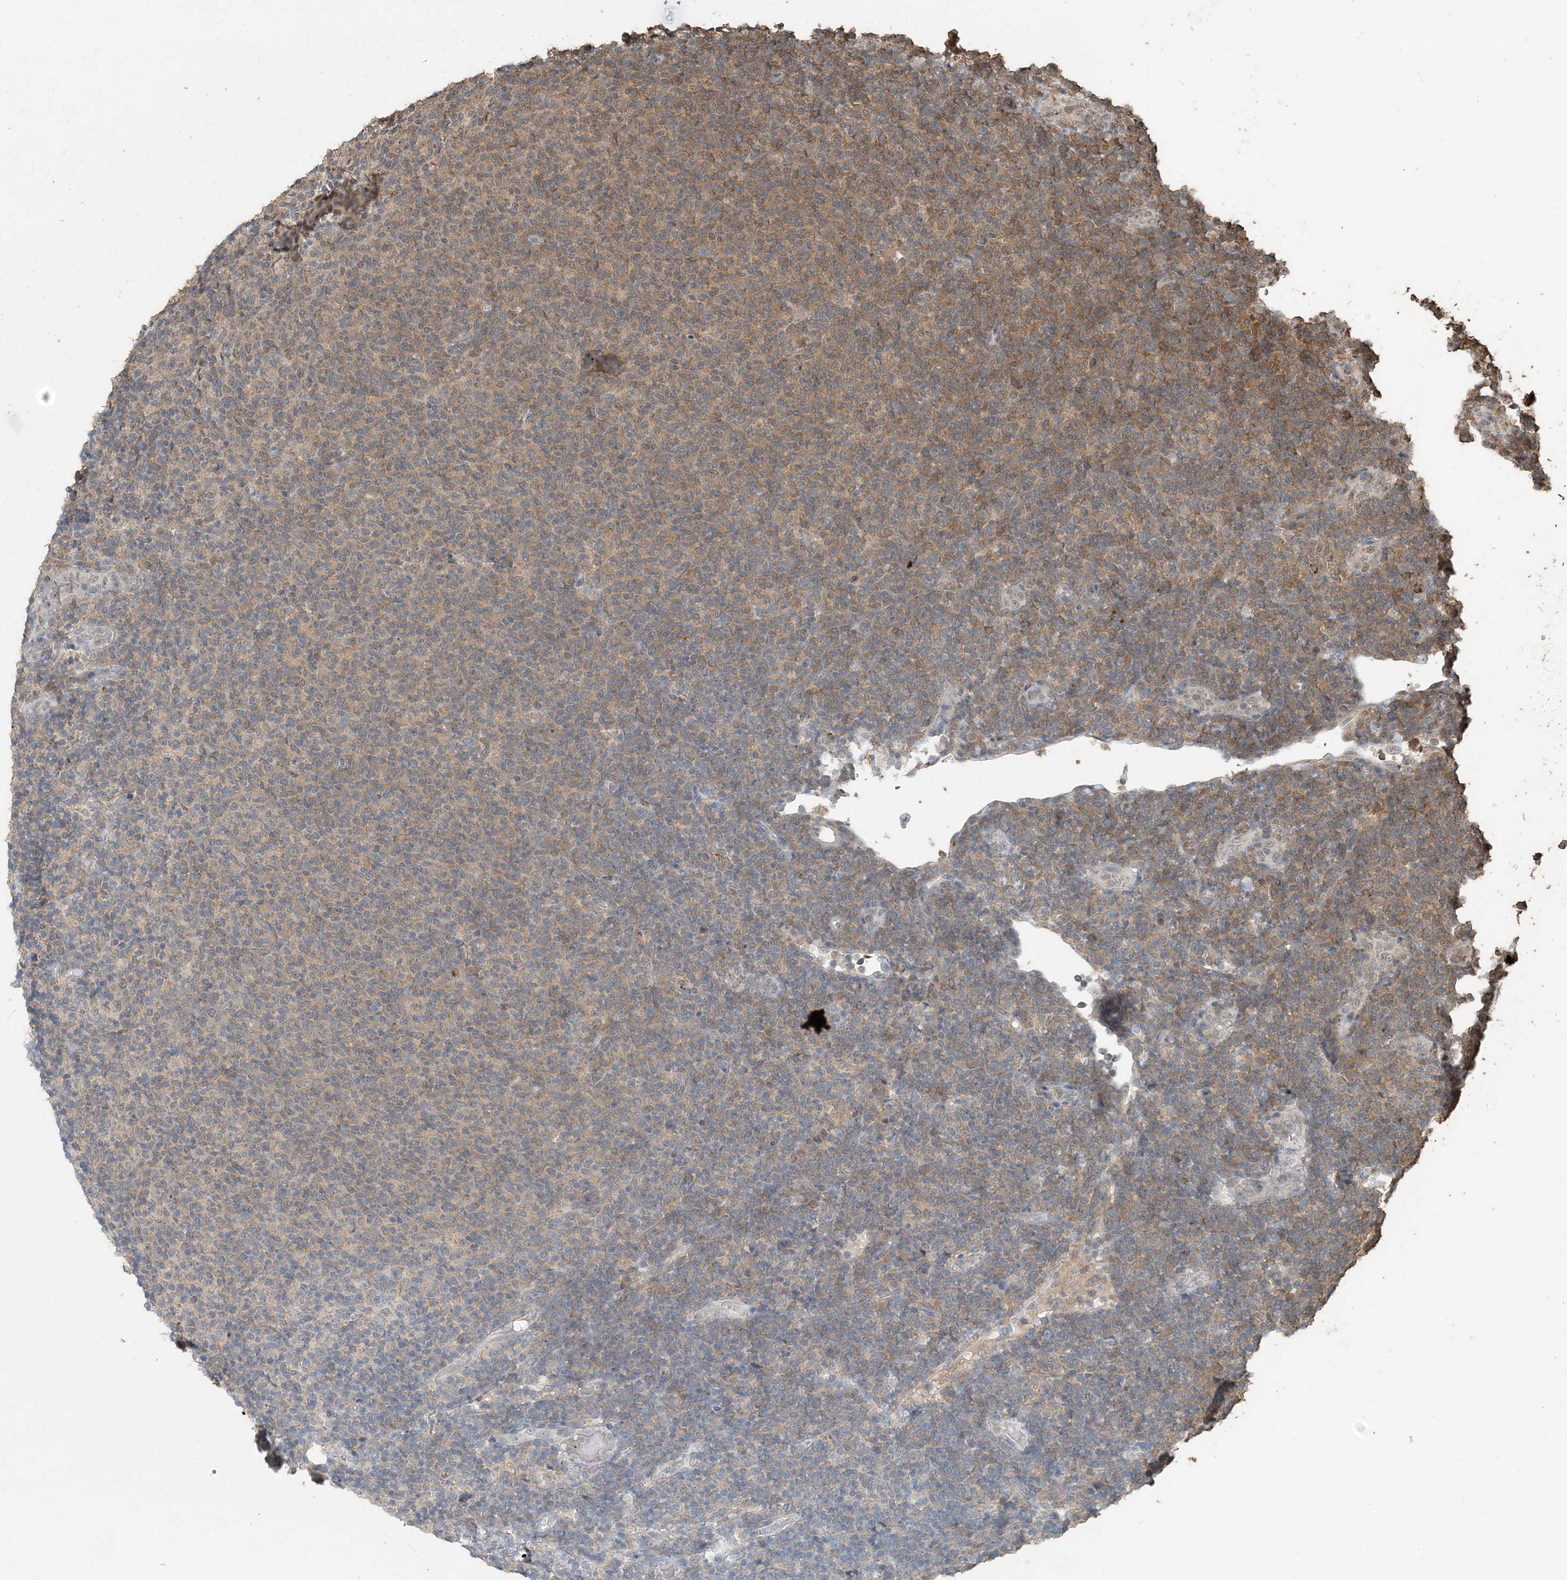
{"staining": {"intensity": "weak", "quantity": "<25%", "location": "cytoplasmic/membranous"}, "tissue": "lymphoma", "cell_type": "Tumor cells", "image_type": "cancer", "snomed": [{"axis": "morphology", "description": "Malignant lymphoma, non-Hodgkin's type, Low grade"}, {"axis": "topography", "description": "Lymph node"}], "caption": "The image displays no staining of tumor cells in low-grade malignant lymphoma, non-Hodgkin's type.", "gene": "ZC3H12A", "patient": {"sex": "male", "age": 66}}